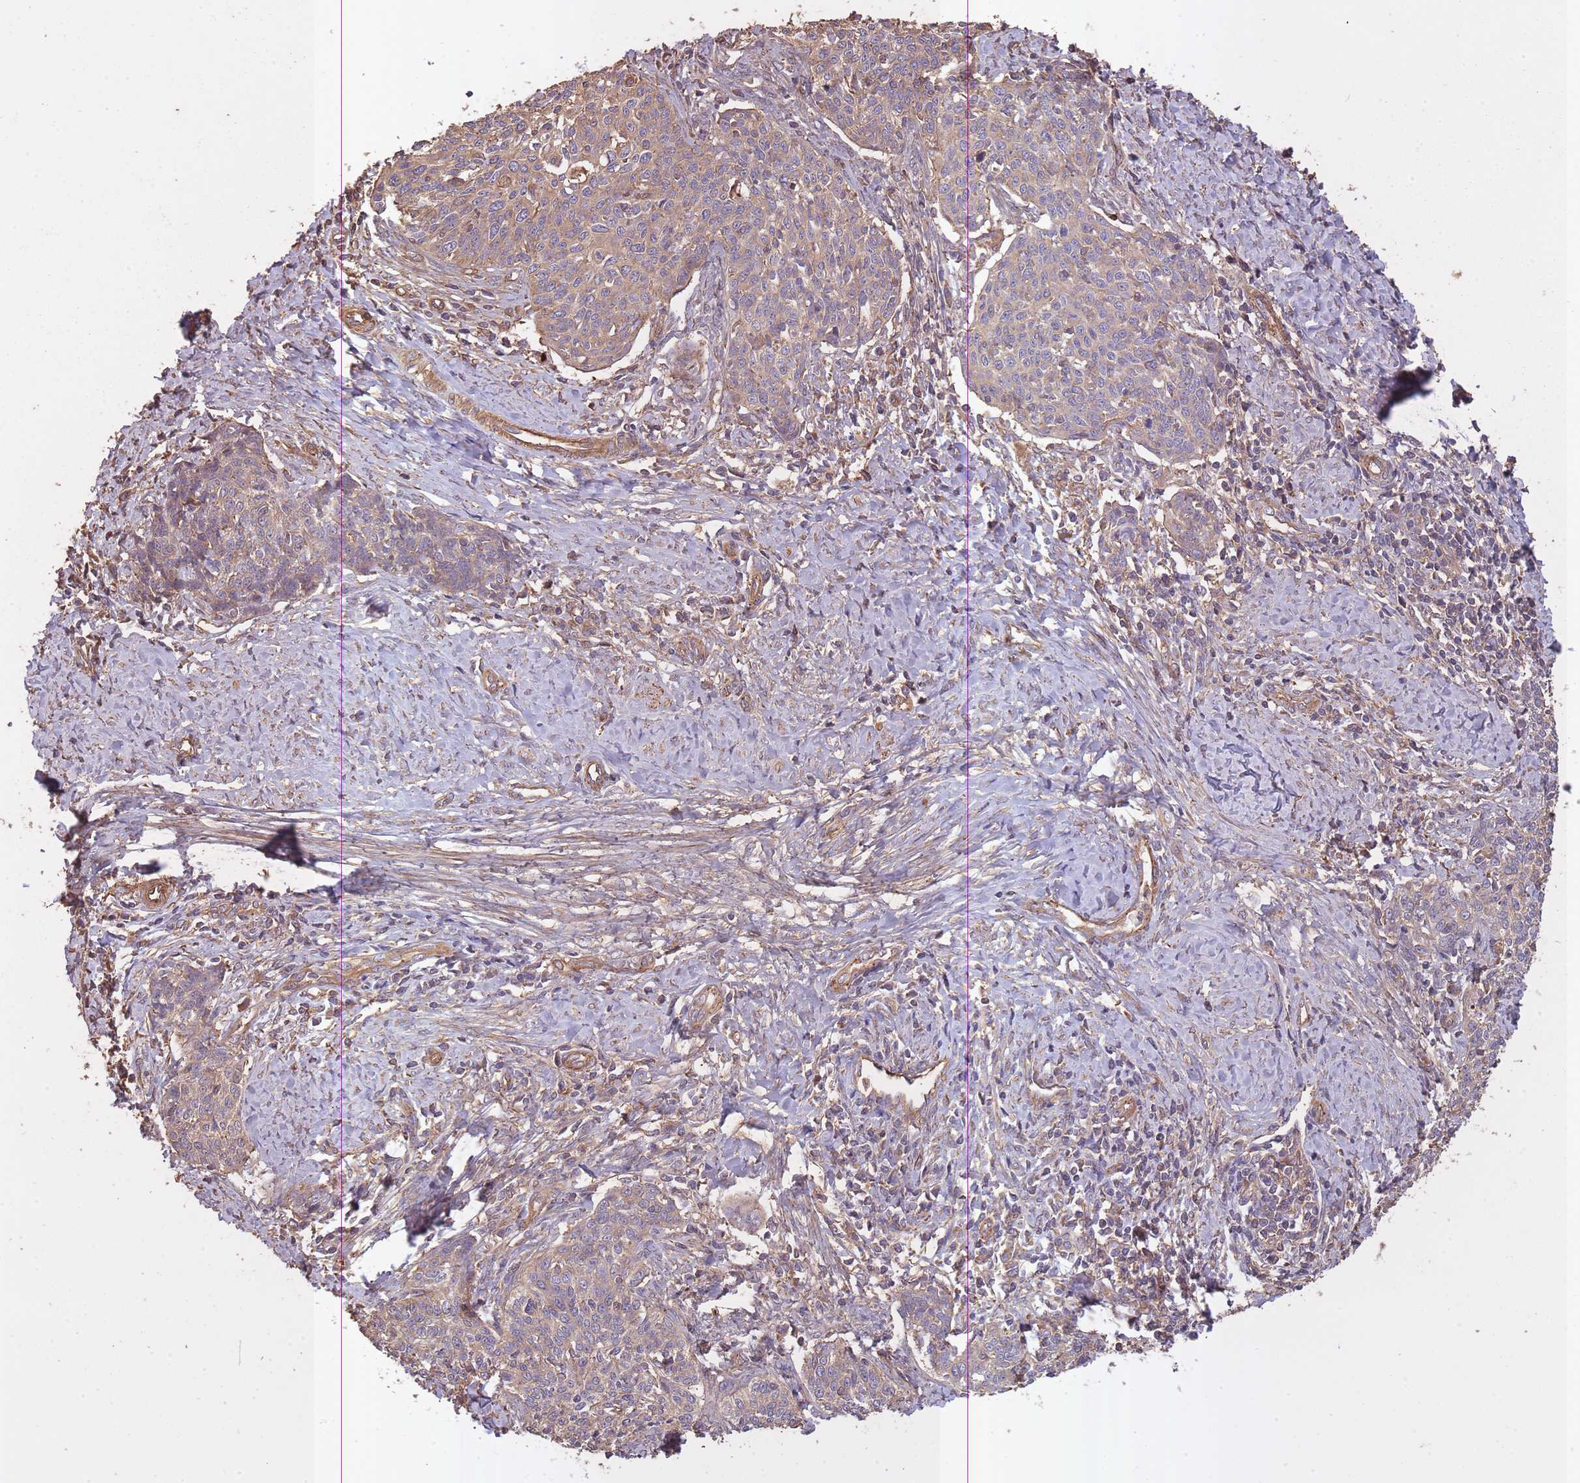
{"staining": {"intensity": "moderate", "quantity": ">75%", "location": "cytoplasmic/membranous"}, "tissue": "cervical cancer", "cell_type": "Tumor cells", "image_type": "cancer", "snomed": [{"axis": "morphology", "description": "Squamous cell carcinoma, NOS"}, {"axis": "topography", "description": "Cervix"}], "caption": "The immunohistochemical stain highlights moderate cytoplasmic/membranous expression in tumor cells of cervical cancer (squamous cell carcinoma) tissue.", "gene": "ARMH3", "patient": {"sex": "female", "age": 39}}